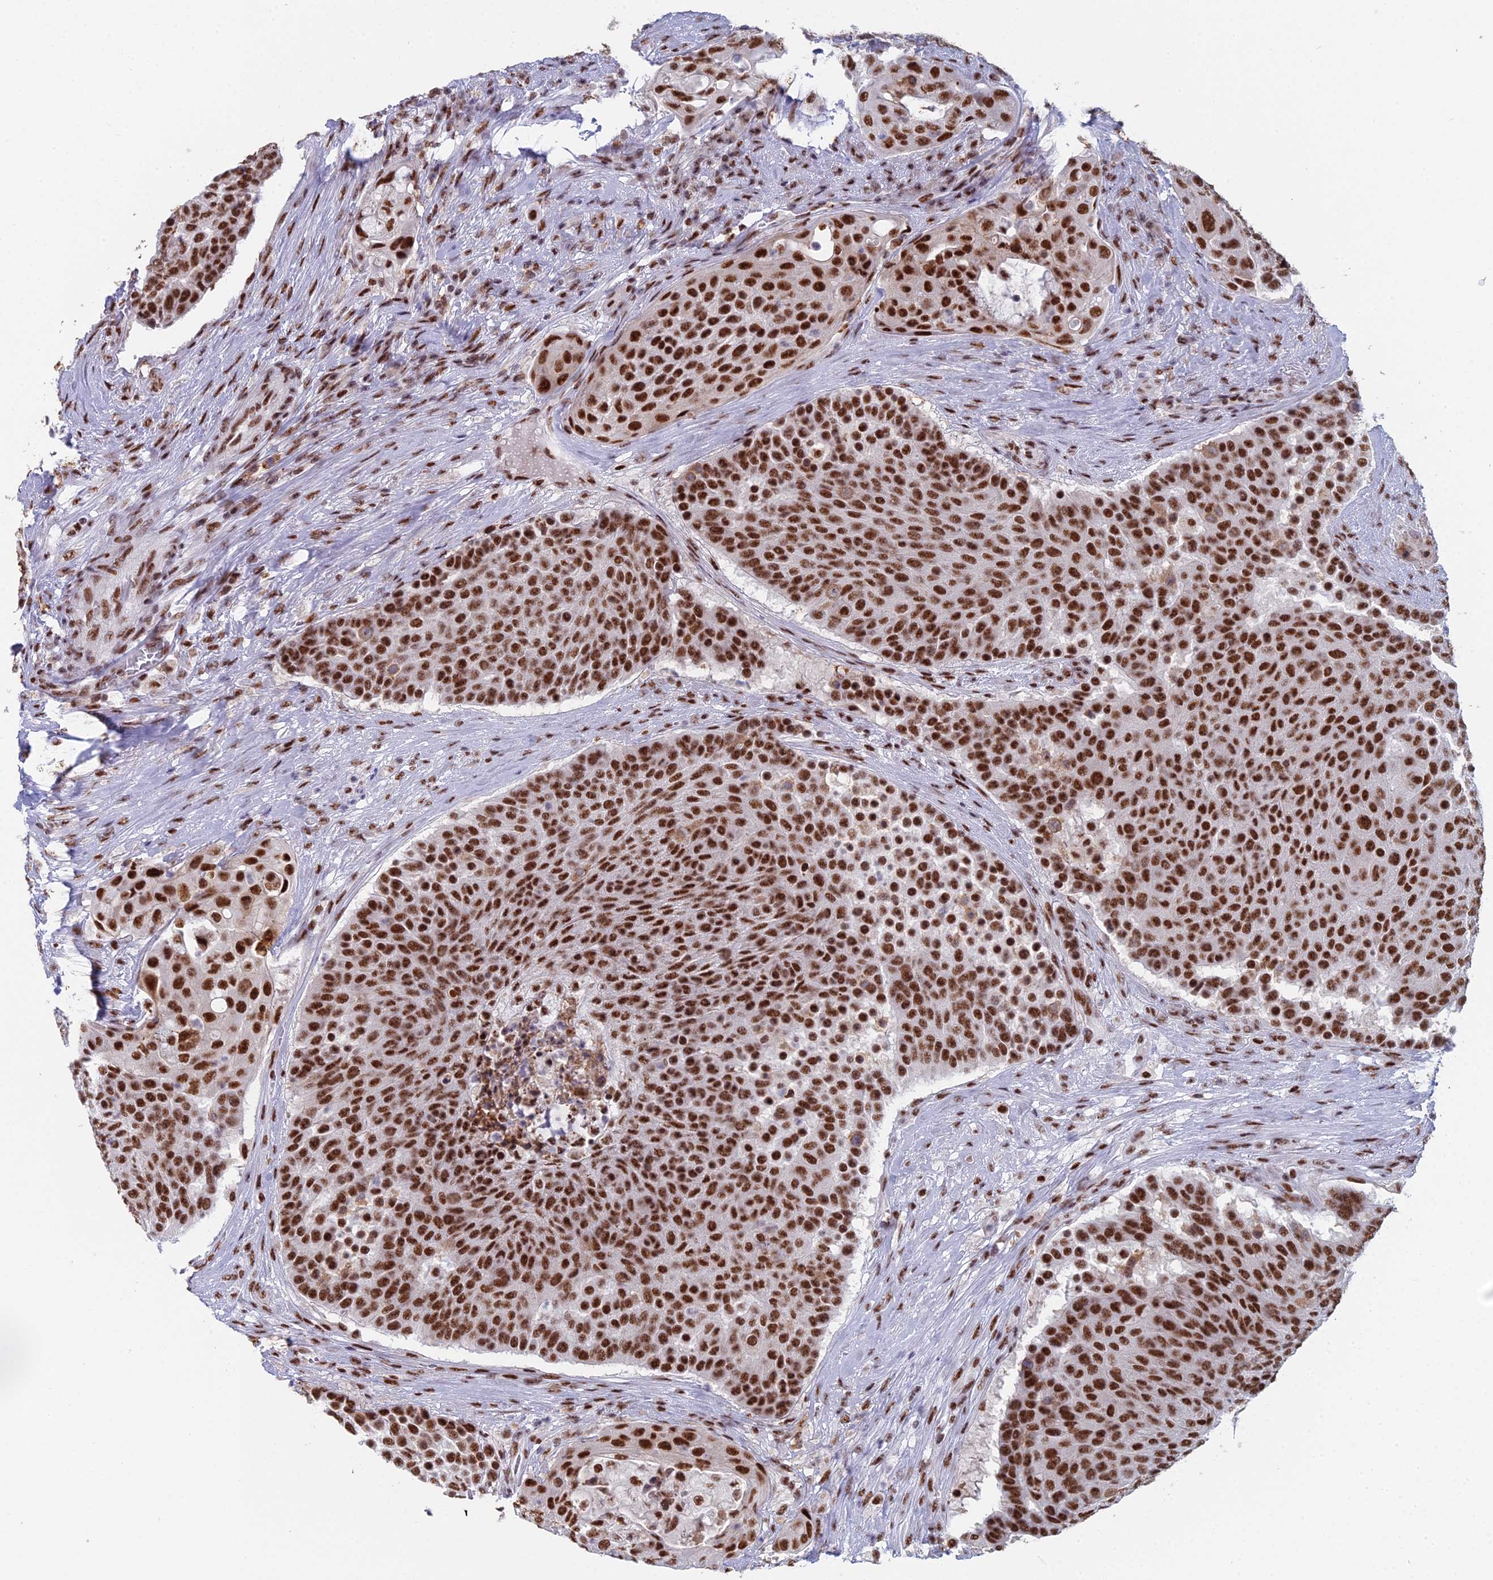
{"staining": {"intensity": "strong", "quantity": ">75%", "location": "nuclear"}, "tissue": "urothelial cancer", "cell_type": "Tumor cells", "image_type": "cancer", "snomed": [{"axis": "morphology", "description": "Urothelial carcinoma, High grade"}, {"axis": "topography", "description": "Urinary bladder"}], "caption": "Strong nuclear staining for a protein is present in about >75% of tumor cells of high-grade urothelial carcinoma using immunohistochemistry.", "gene": "SF3B3", "patient": {"sex": "female", "age": 63}}